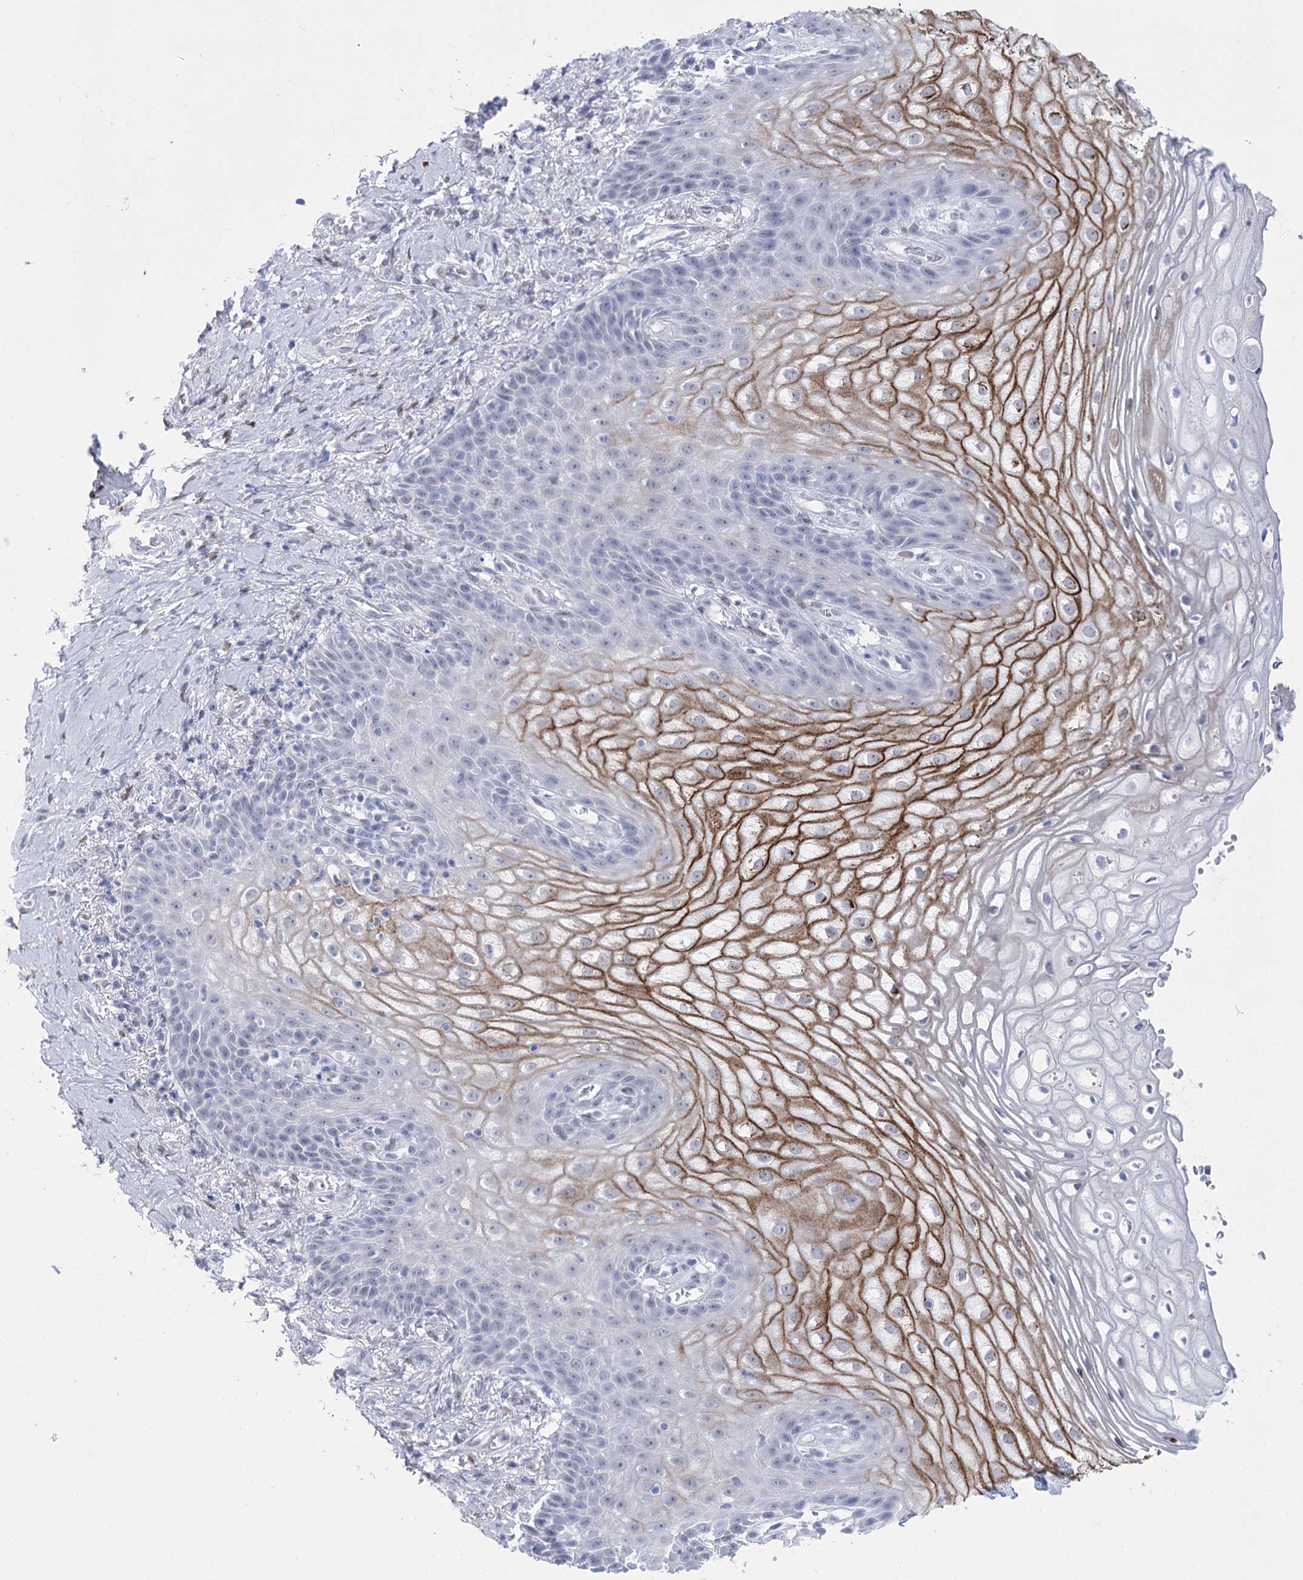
{"staining": {"intensity": "strong", "quantity": "<25%", "location": "cytoplasmic/membranous"}, "tissue": "vagina", "cell_type": "Squamous epithelial cells", "image_type": "normal", "snomed": [{"axis": "morphology", "description": "Normal tissue, NOS"}, {"axis": "topography", "description": "Vagina"}], "caption": "Immunohistochemical staining of normal vagina shows medium levels of strong cytoplasmic/membranous positivity in about <25% of squamous epithelial cells.", "gene": "HORMAD1", "patient": {"sex": "female", "age": 60}}